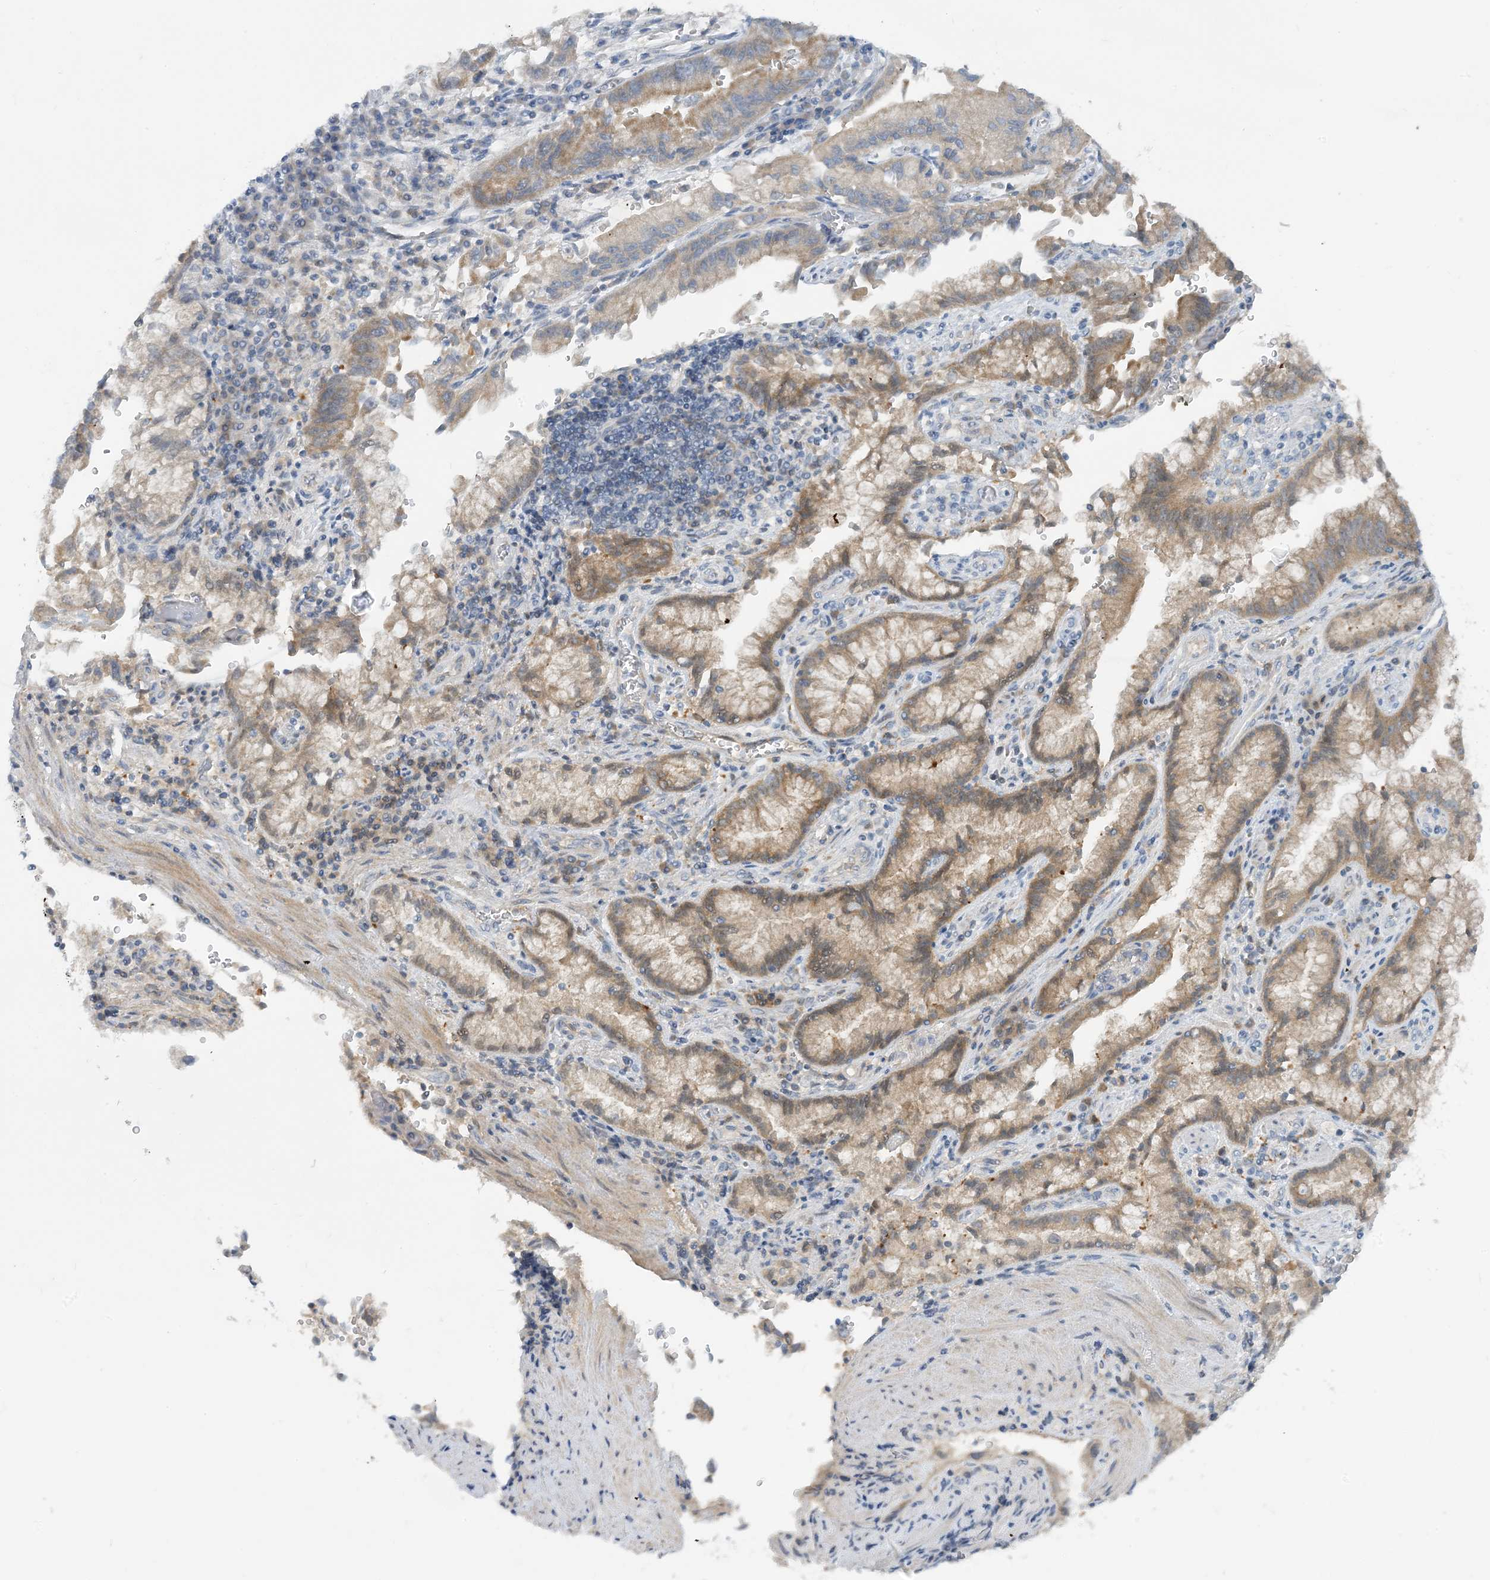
{"staining": {"intensity": "moderate", "quantity": "25%-75%", "location": "cytoplasmic/membranous"}, "tissue": "stomach cancer", "cell_type": "Tumor cells", "image_type": "cancer", "snomed": [{"axis": "morphology", "description": "Adenocarcinoma, NOS"}, {"axis": "topography", "description": "Stomach"}], "caption": "Human stomach cancer (adenocarcinoma) stained for a protein (brown) demonstrates moderate cytoplasmic/membranous positive positivity in approximately 25%-75% of tumor cells.", "gene": "MRPS18A", "patient": {"sex": "male", "age": 62}}